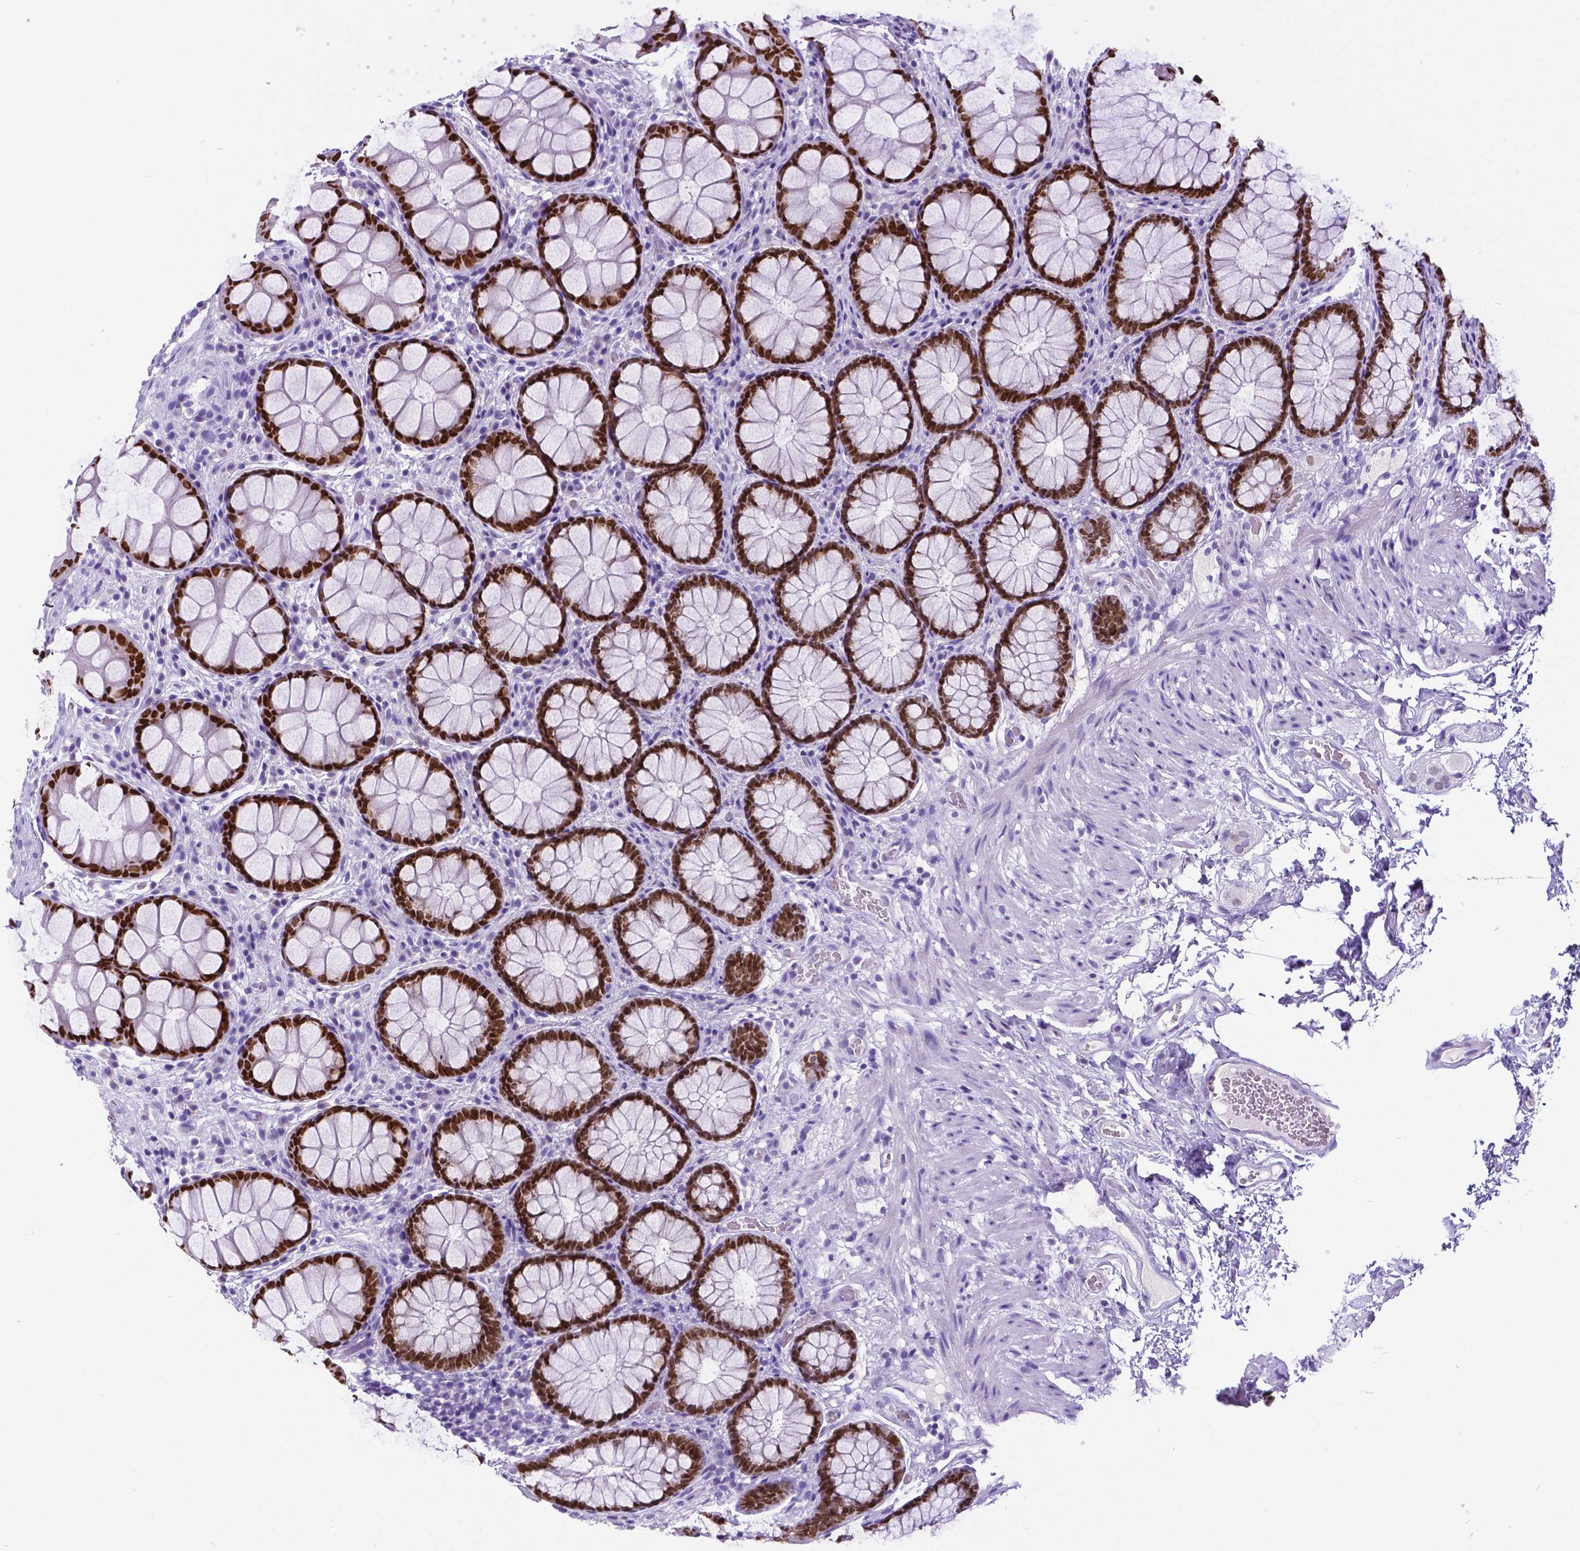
{"staining": {"intensity": "strong", "quantity": ">75%", "location": "nuclear"}, "tissue": "rectum", "cell_type": "Glandular cells", "image_type": "normal", "snomed": [{"axis": "morphology", "description": "Normal tissue, NOS"}, {"axis": "topography", "description": "Rectum"}], "caption": "This photomicrograph reveals immunohistochemistry (IHC) staining of unremarkable rectum, with high strong nuclear staining in about >75% of glandular cells.", "gene": "SATB2", "patient": {"sex": "female", "age": 62}}